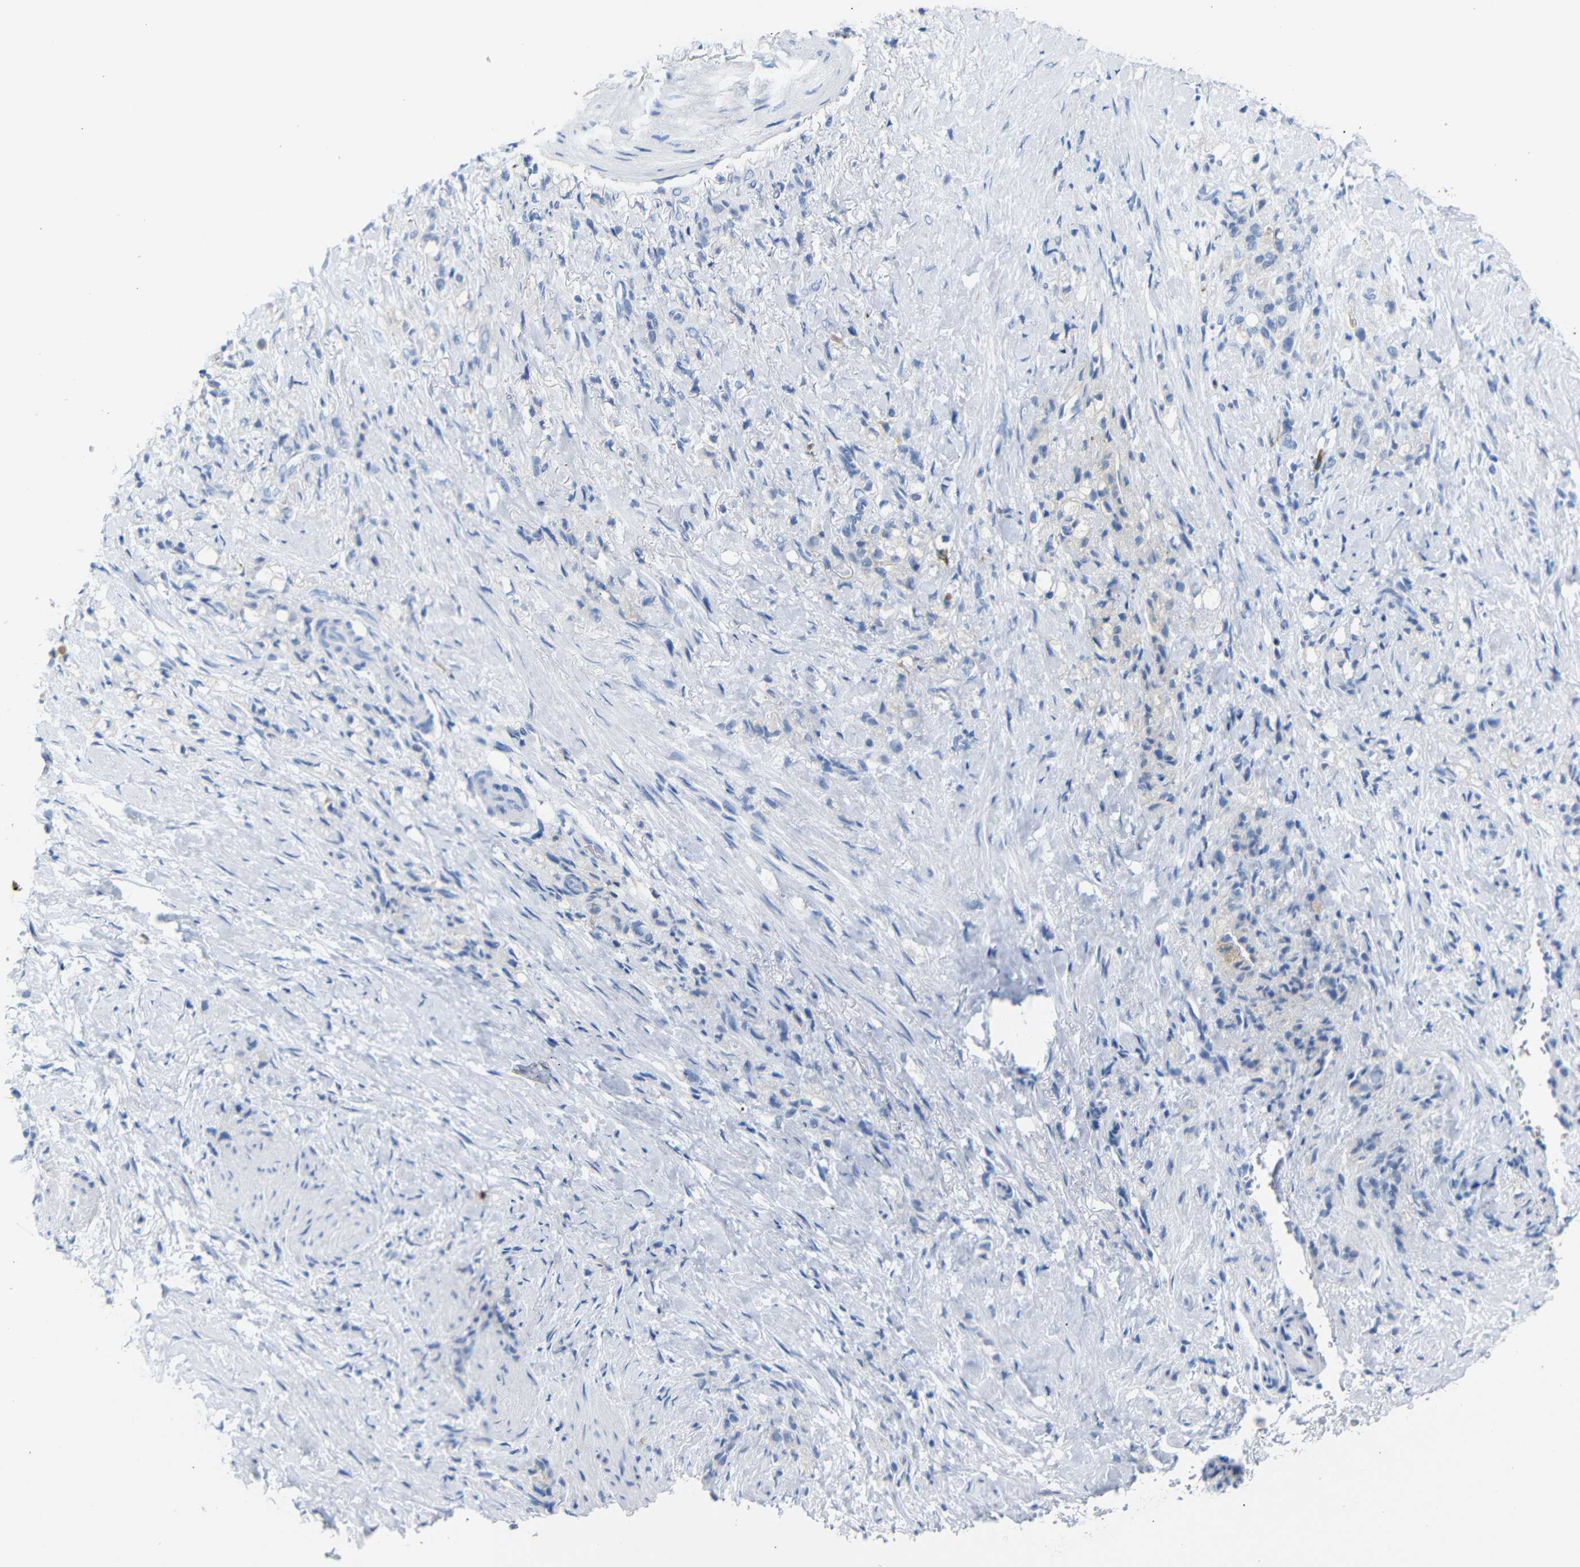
{"staining": {"intensity": "weak", "quantity": "<25%", "location": "cytoplasmic/membranous"}, "tissue": "stomach cancer", "cell_type": "Tumor cells", "image_type": "cancer", "snomed": [{"axis": "morphology", "description": "Adenocarcinoma, NOS"}, {"axis": "topography", "description": "Stomach"}], "caption": "IHC histopathology image of neoplastic tissue: human stomach adenocarcinoma stained with DAB shows no significant protein staining in tumor cells.", "gene": "FCRL1", "patient": {"sex": "male", "age": 82}}